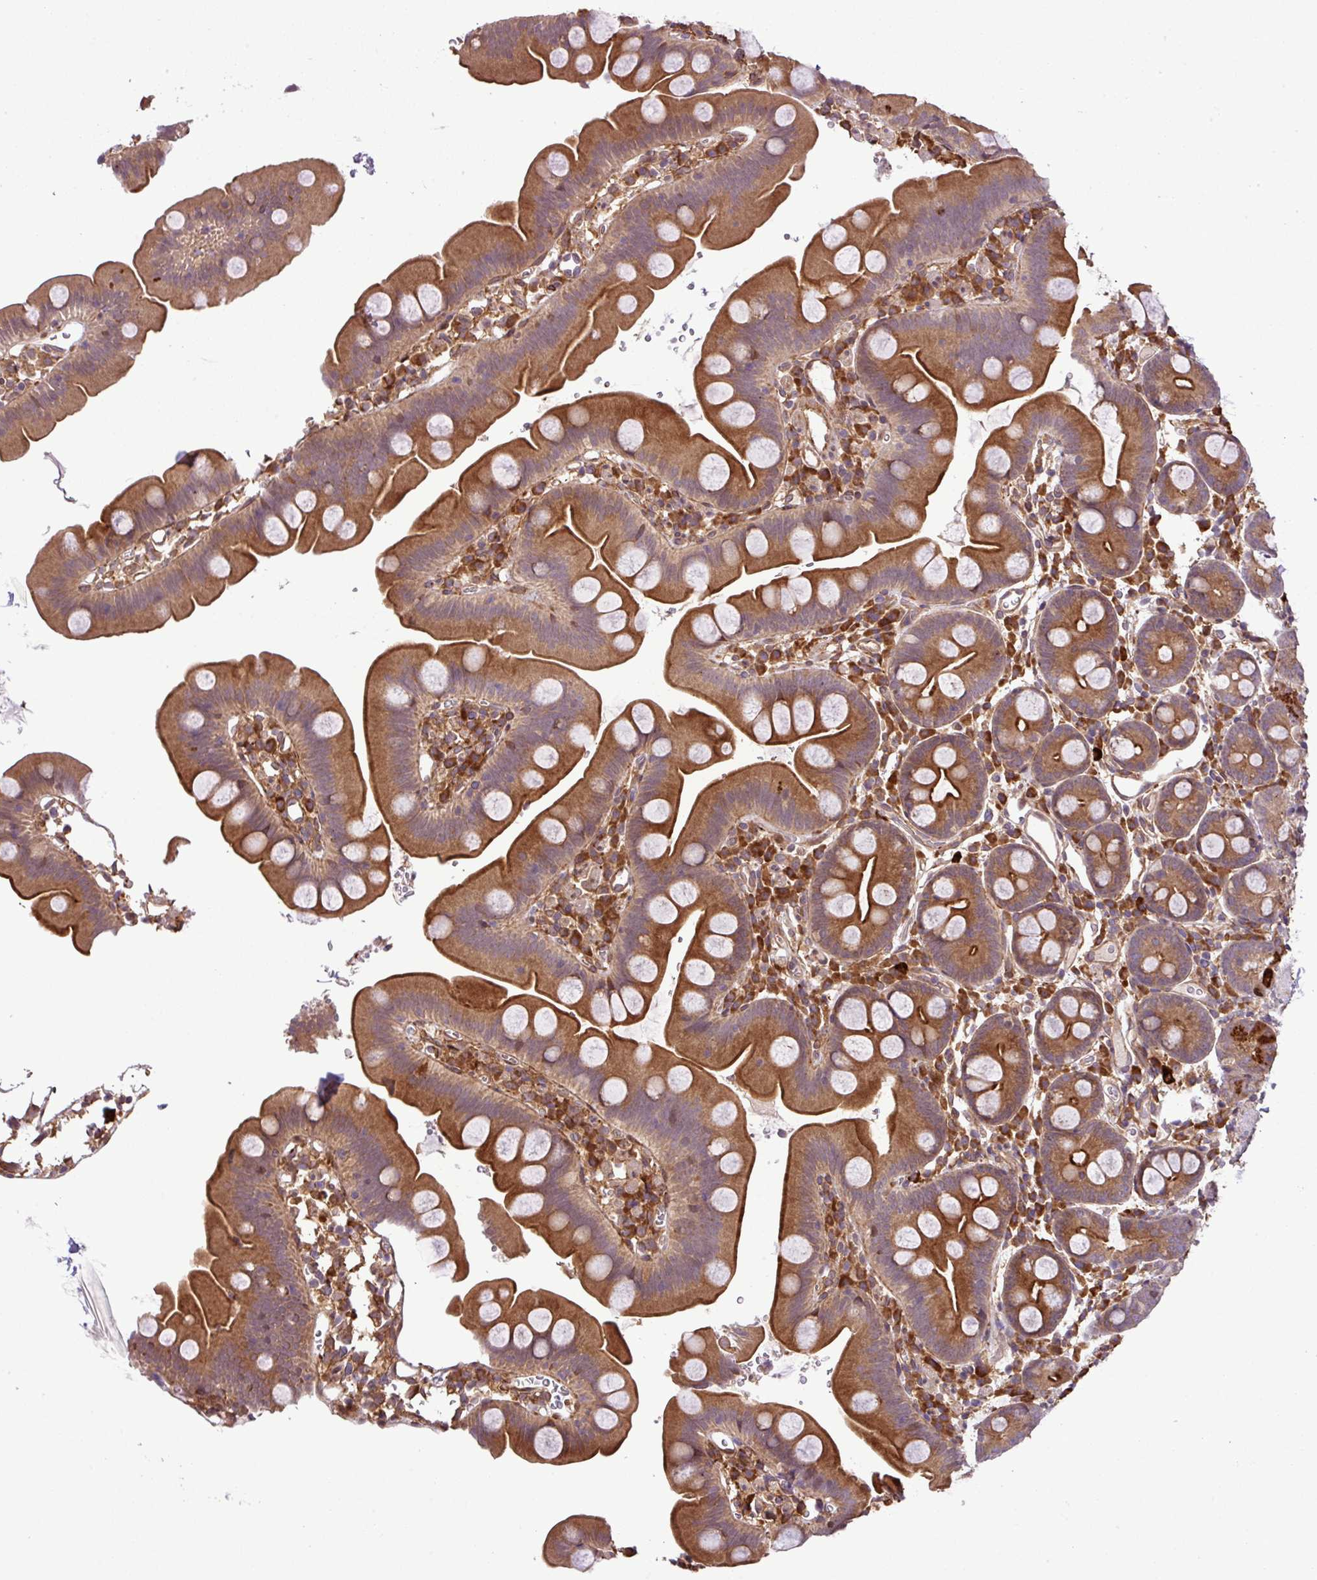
{"staining": {"intensity": "strong", "quantity": ">75%", "location": "cytoplasmic/membranous"}, "tissue": "small intestine", "cell_type": "Glandular cells", "image_type": "normal", "snomed": [{"axis": "morphology", "description": "Normal tissue, NOS"}, {"axis": "topography", "description": "Small intestine"}], "caption": "Small intestine was stained to show a protein in brown. There is high levels of strong cytoplasmic/membranous staining in approximately >75% of glandular cells. (DAB IHC with brightfield microscopy, high magnification).", "gene": "DLGAP4", "patient": {"sex": "female", "age": 68}}